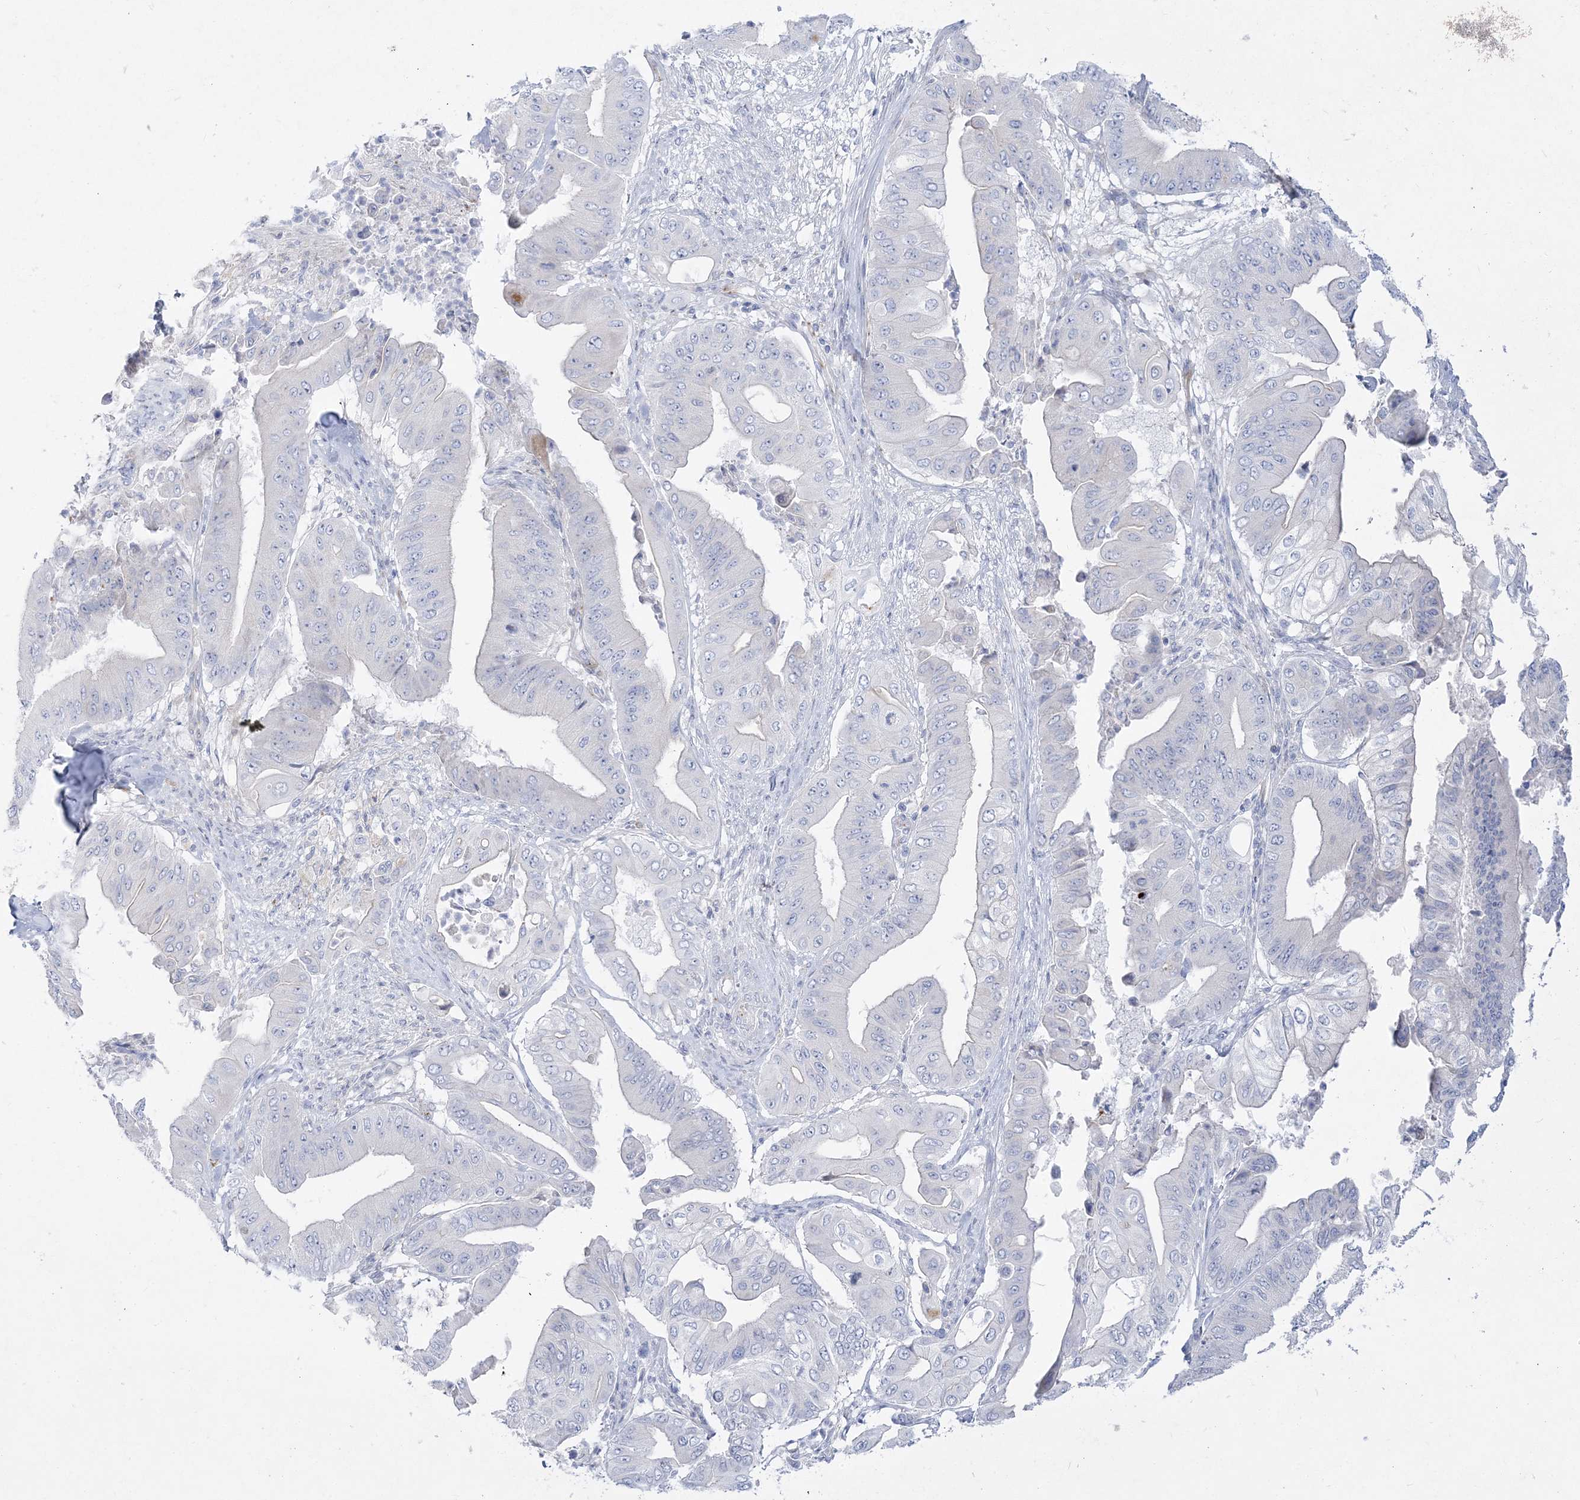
{"staining": {"intensity": "negative", "quantity": "none", "location": "none"}, "tissue": "pancreatic cancer", "cell_type": "Tumor cells", "image_type": "cancer", "snomed": [{"axis": "morphology", "description": "Adenocarcinoma, NOS"}, {"axis": "topography", "description": "Pancreas"}], "caption": "Protein analysis of pancreatic adenocarcinoma demonstrates no significant positivity in tumor cells.", "gene": "GPAT2", "patient": {"sex": "female", "age": 77}}